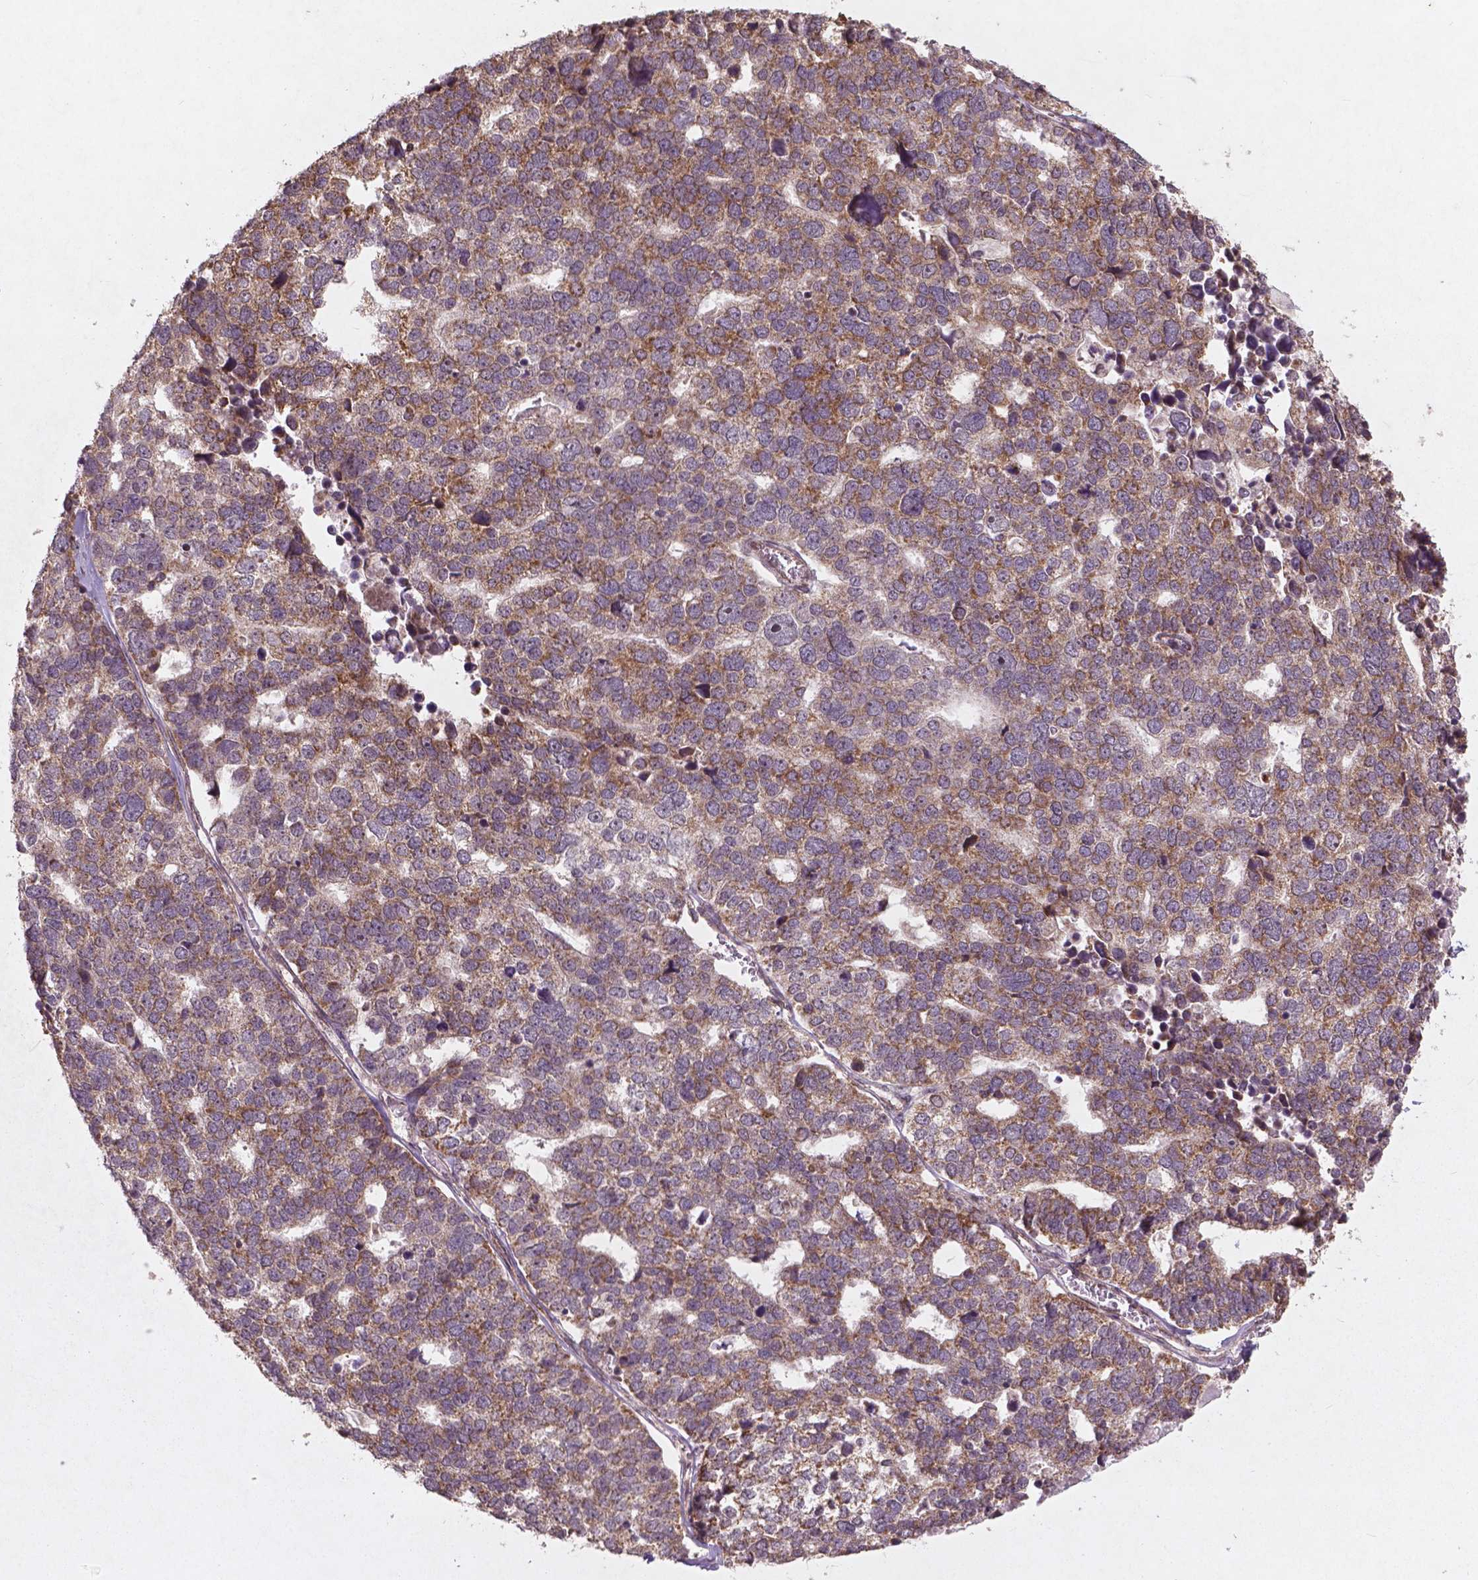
{"staining": {"intensity": "moderate", "quantity": "<25%", "location": "cytoplasmic/membranous"}, "tissue": "stomach cancer", "cell_type": "Tumor cells", "image_type": "cancer", "snomed": [{"axis": "morphology", "description": "Adenocarcinoma, NOS"}, {"axis": "topography", "description": "Stomach"}], "caption": "A low amount of moderate cytoplasmic/membranous positivity is identified in about <25% of tumor cells in adenocarcinoma (stomach) tissue.", "gene": "SMAD2", "patient": {"sex": "male", "age": 69}}